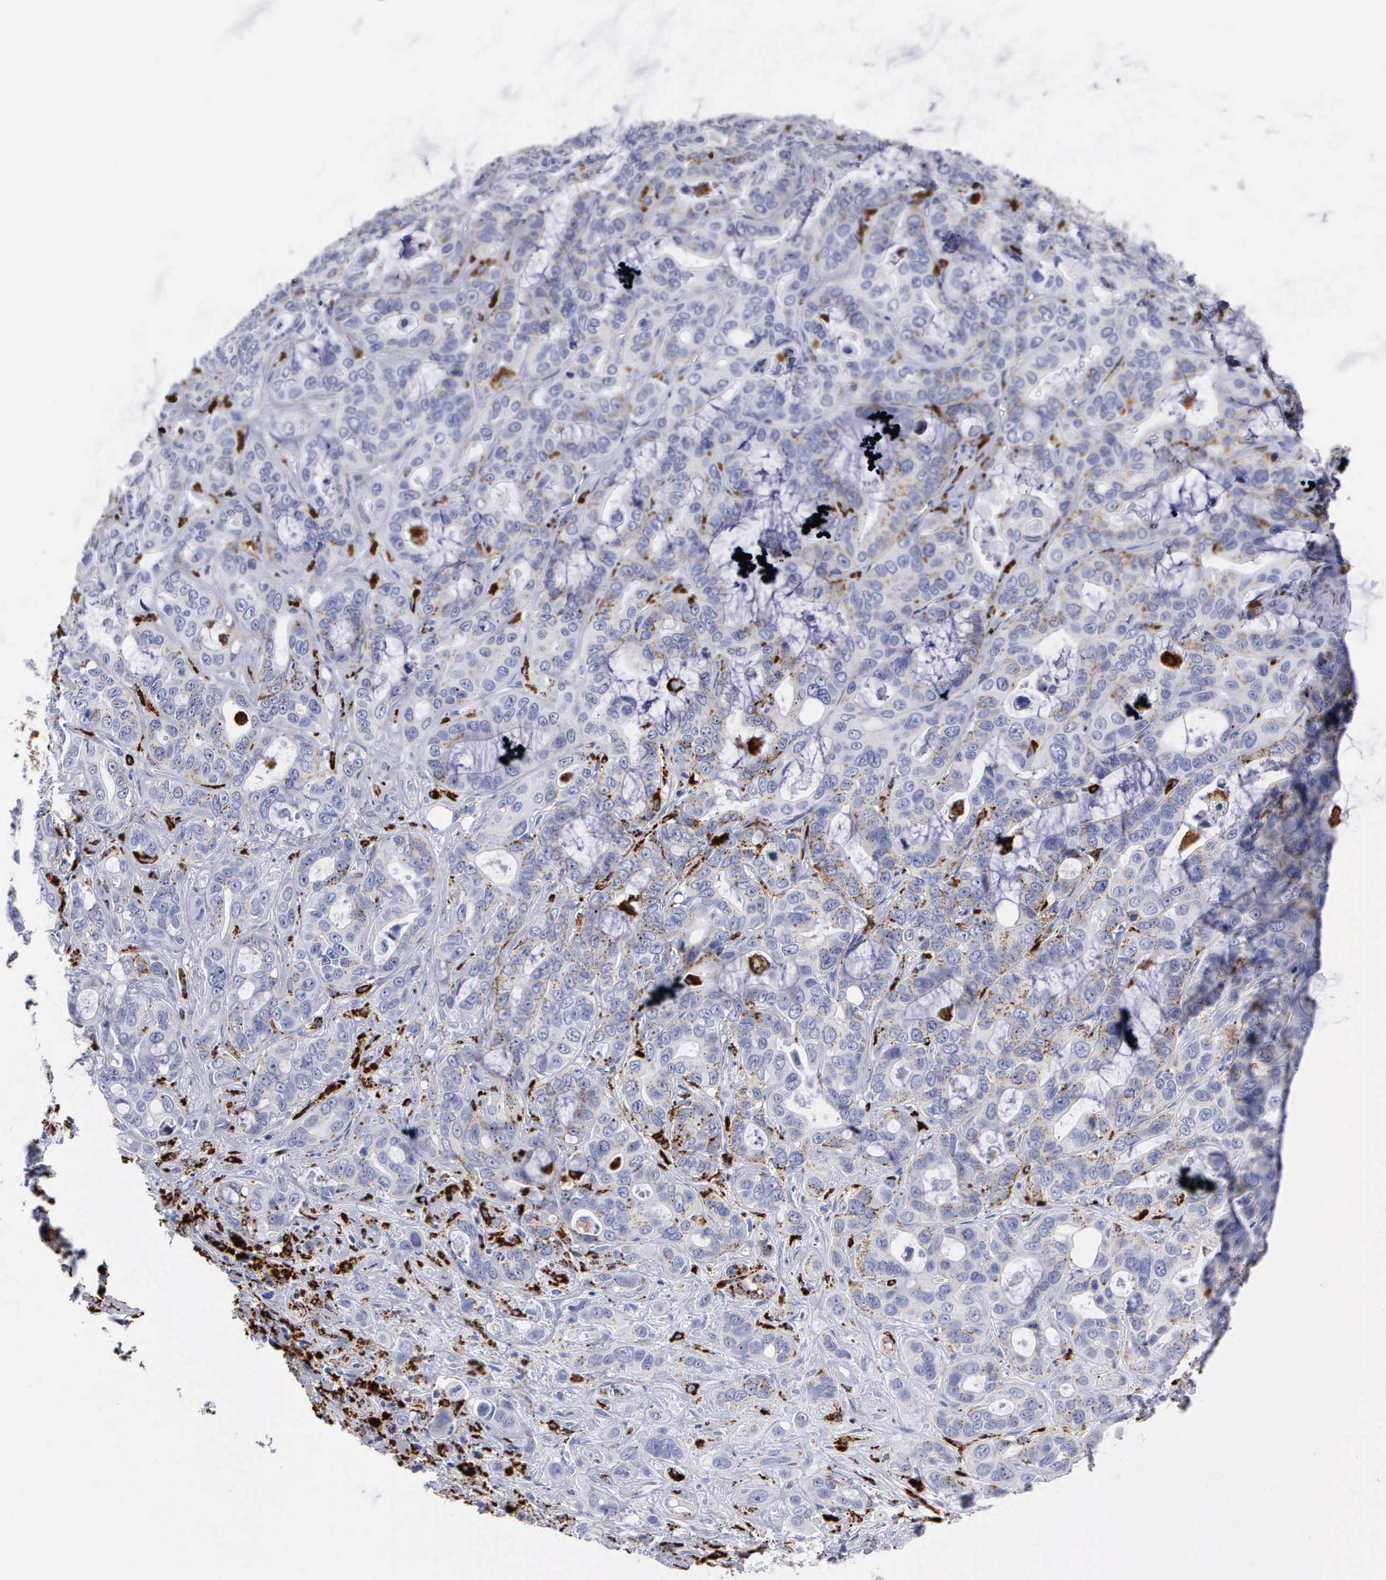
{"staining": {"intensity": "weak", "quantity": "25%-75%", "location": "cytoplasmic/membranous"}, "tissue": "liver cancer", "cell_type": "Tumor cells", "image_type": "cancer", "snomed": [{"axis": "morphology", "description": "Cholangiocarcinoma"}, {"axis": "topography", "description": "Liver"}], "caption": "Protein staining shows weak cytoplasmic/membranous positivity in about 25%-75% of tumor cells in liver cancer. (DAB (3,3'-diaminobenzidine) = brown stain, brightfield microscopy at high magnification).", "gene": "CTSH", "patient": {"sex": "female", "age": 79}}